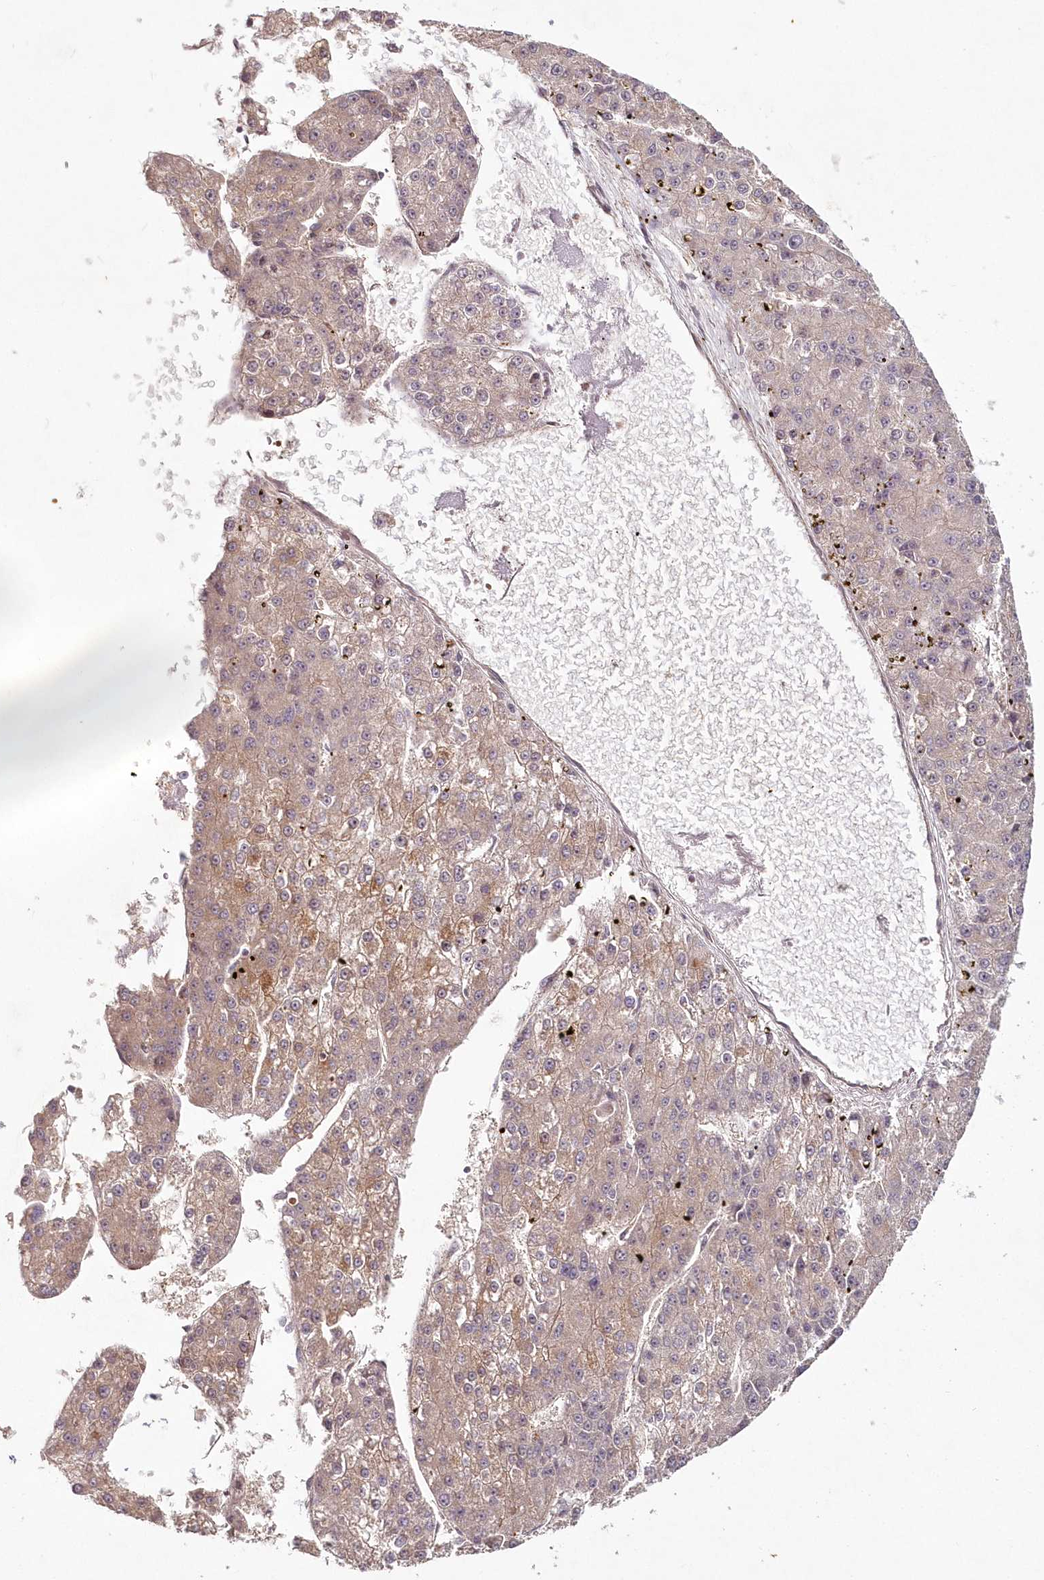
{"staining": {"intensity": "moderate", "quantity": ">75%", "location": "cytoplasmic/membranous"}, "tissue": "liver cancer", "cell_type": "Tumor cells", "image_type": "cancer", "snomed": [{"axis": "morphology", "description": "Carcinoma, Hepatocellular, NOS"}, {"axis": "topography", "description": "Liver"}], "caption": "Liver cancer stained with immunohistochemistry (IHC) exhibits moderate cytoplasmic/membranous staining in approximately >75% of tumor cells.", "gene": "HYCC2", "patient": {"sex": "female", "age": 73}}